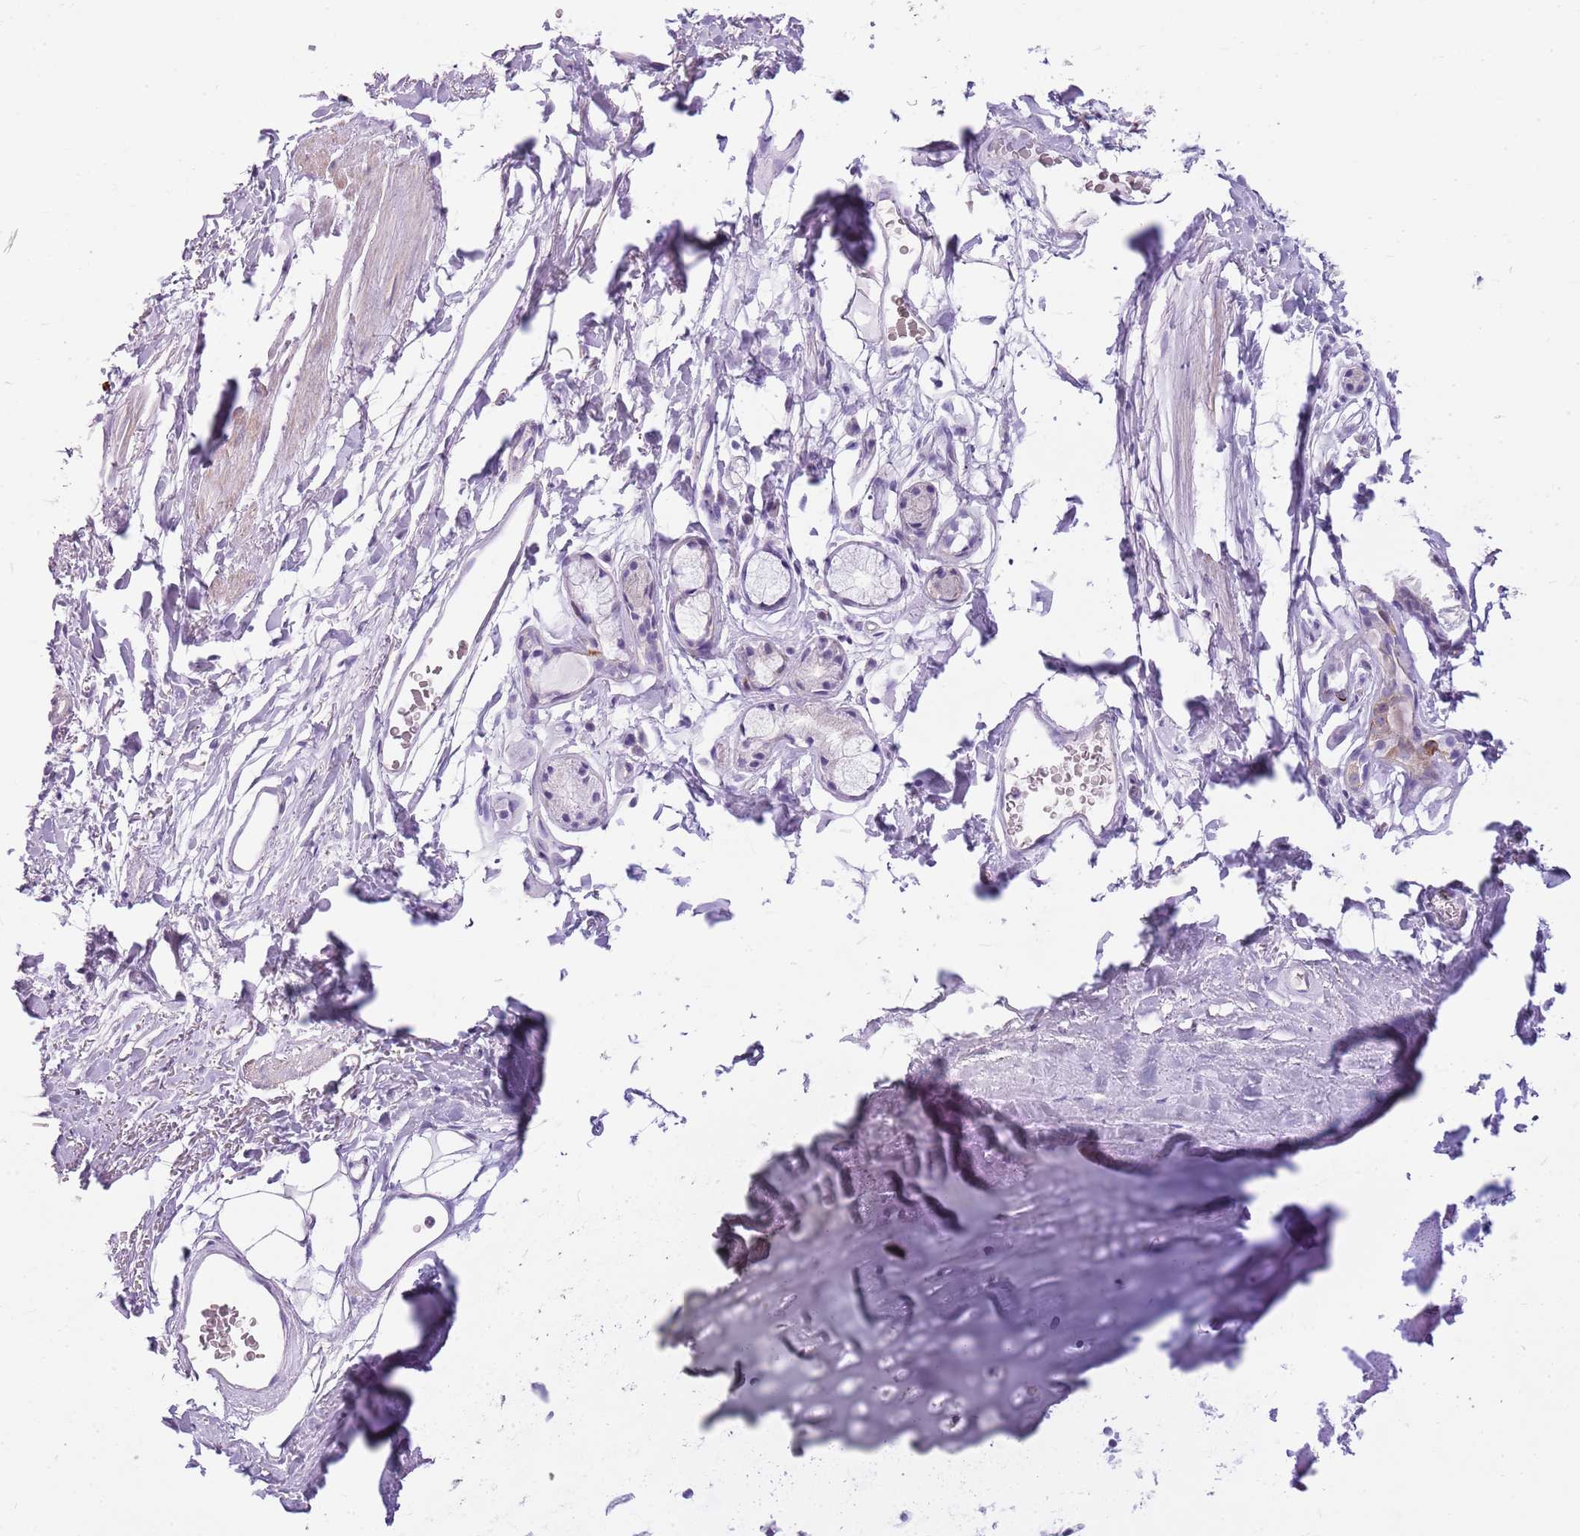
{"staining": {"intensity": "negative", "quantity": "none", "location": "none"}, "tissue": "adipose tissue", "cell_type": "Adipocytes", "image_type": "normal", "snomed": [{"axis": "morphology", "description": "Normal tissue, NOS"}, {"axis": "topography", "description": "Lymph node"}, {"axis": "topography", "description": "Bronchus"}], "caption": "This is an immunohistochemistry (IHC) micrograph of normal human adipose tissue. There is no positivity in adipocytes.", "gene": "CNPPD1", "patient": {"sex": "male", "age": 63}}